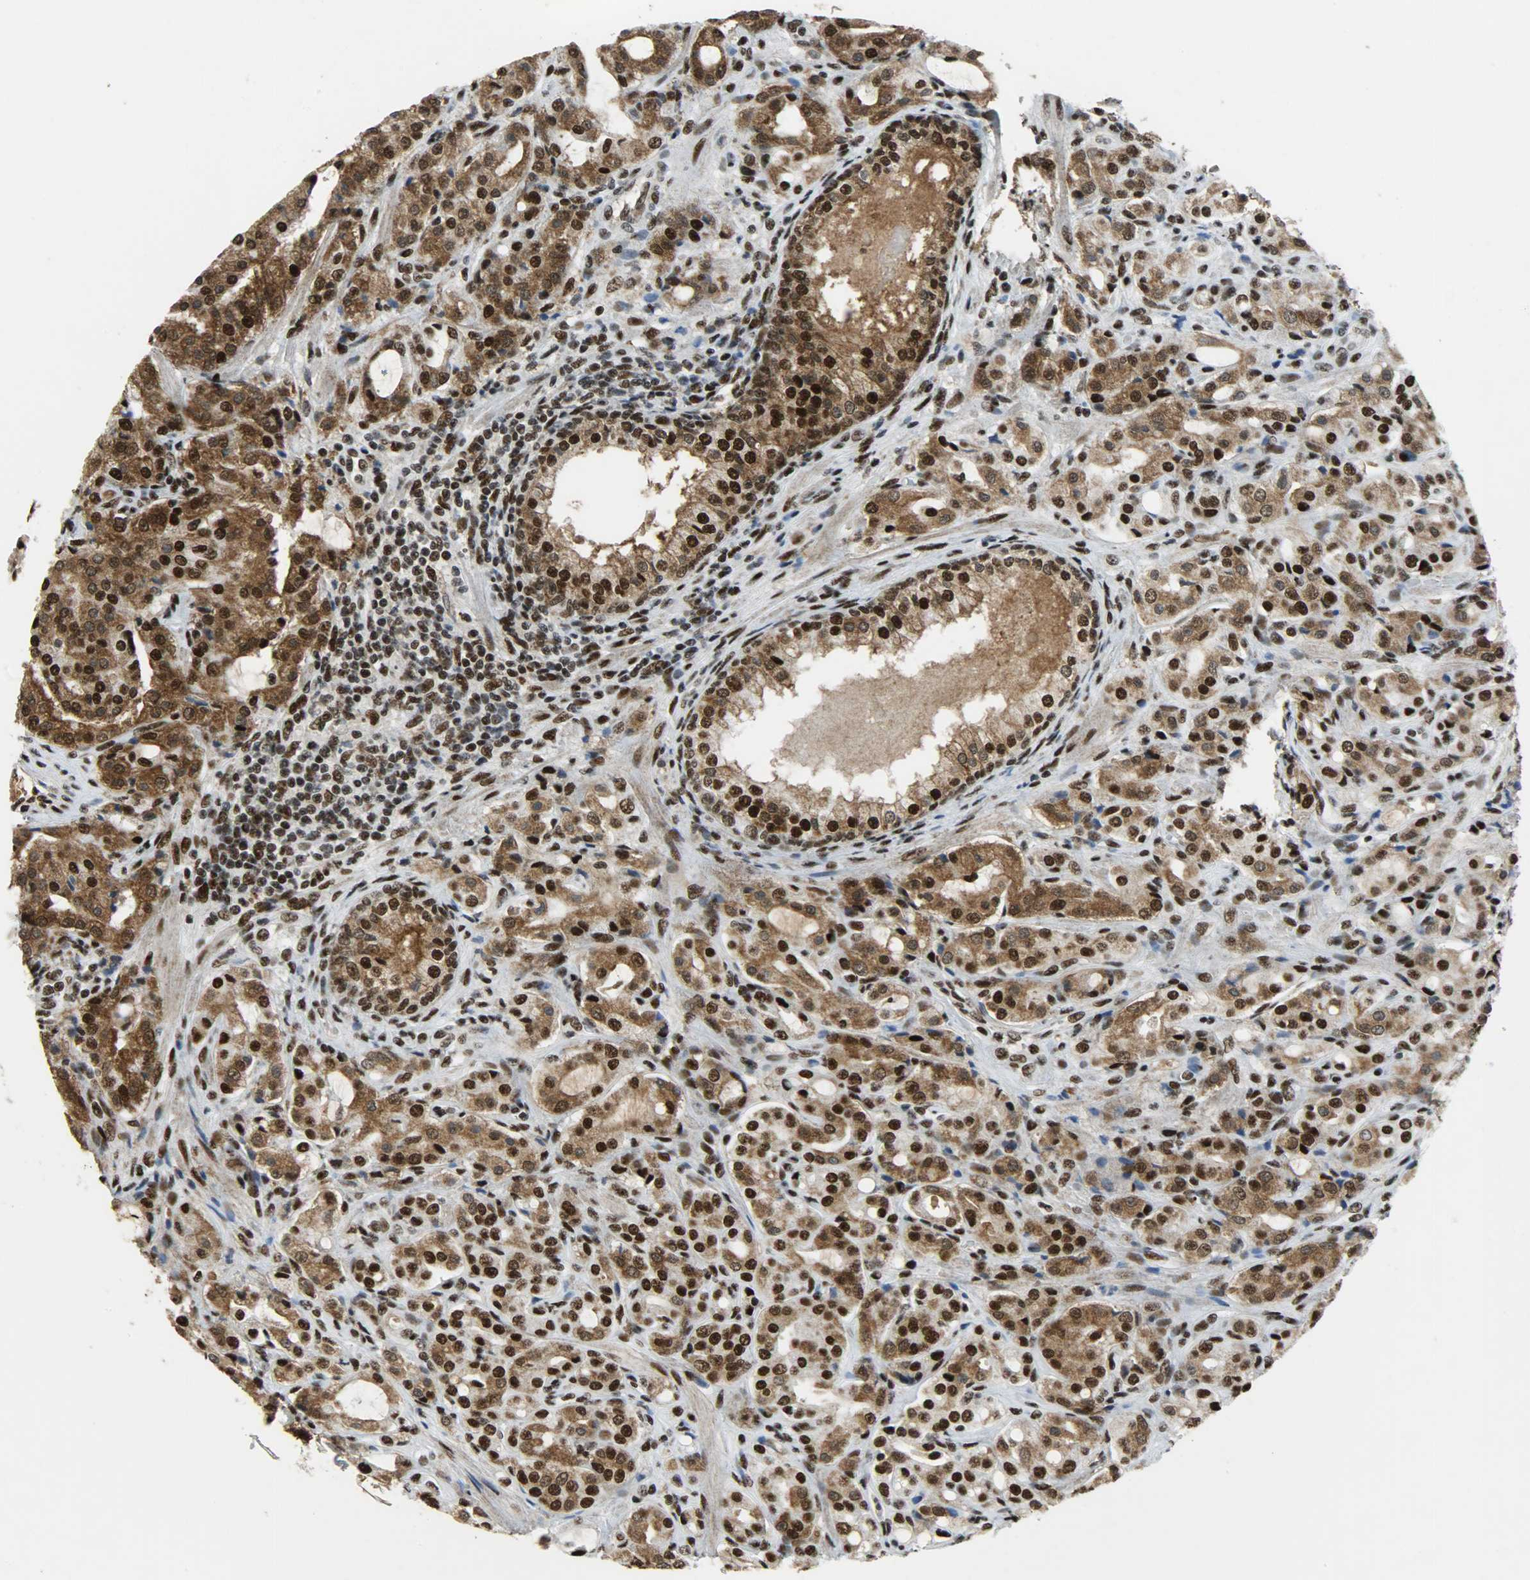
{"staining": {"intensity": "strong", "quantity": ">75%", "location": "cytoplasmic/membranous,nuclear"}, "tissue": "prostate cancer", "cell_type": "Tumor cells", "image_type": "cancer", "snomed": [{"axis": "morphology", "description": "Adenocarcinoma, High grade"}, {"axis": "topography", "description": "Prostate"}], "caption": "Immunohistochemistry micrograph of neoplastic tissue: prostate adenocarcinoma (high-grade) stained using immunohistochemistry exhibits high levels of strong protein expression localized specifically in the cytoplasmic/membranous and nuclear of tumor cells, appearing as a cytoplasmic/membranous and nuclear brown color.", "gene": "SSB", "patient": {"sex": "male", "age": 72}}